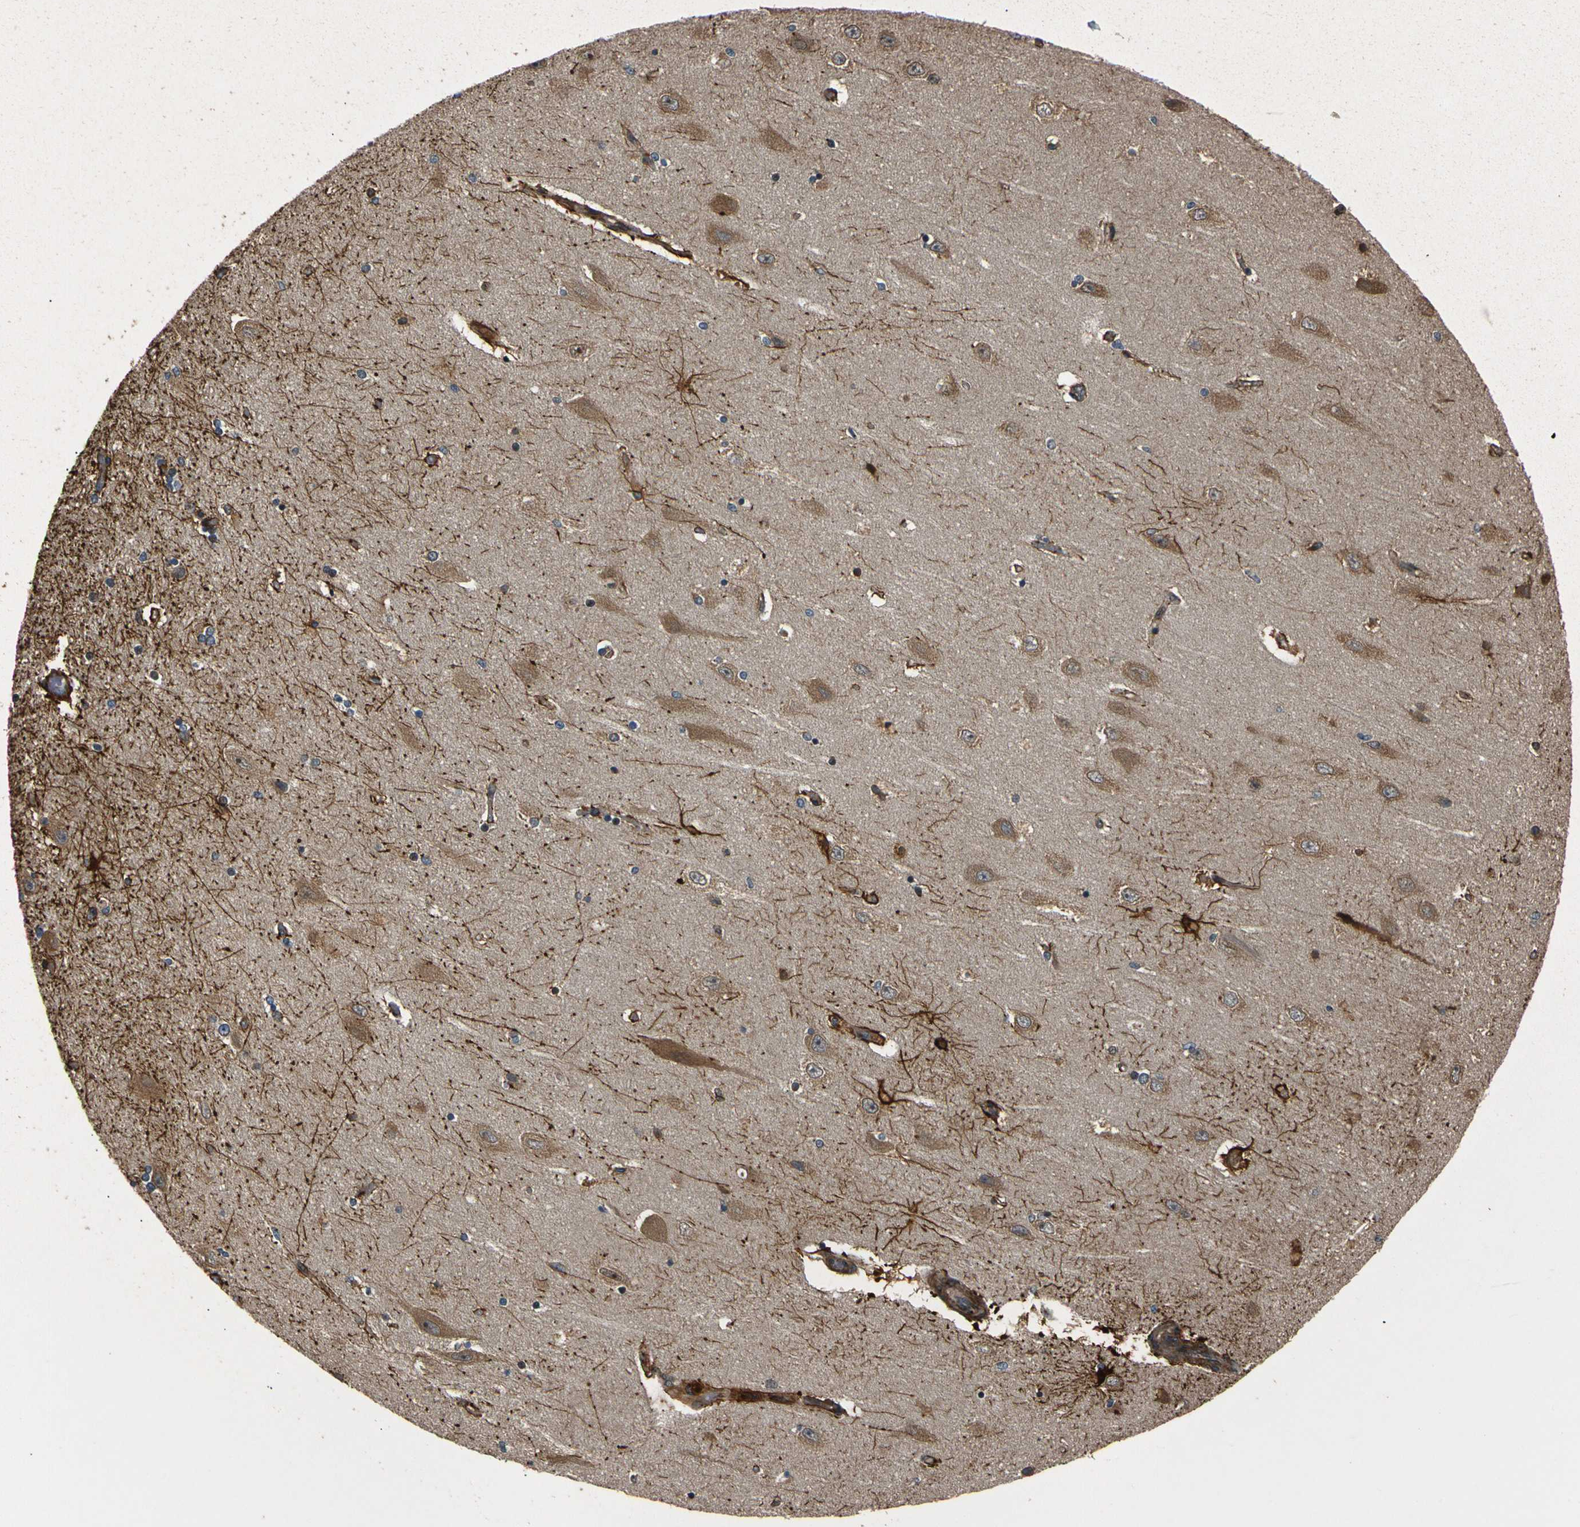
{"staining": {"intensity": "strong", "quantity": "25%-75%", "location": "cytoplasmic/membranous"}, "tissue": "hippocampus", "cell_type": "Glial cells", "image_type": "normal", "snomed": [{"axis": "morphology", "description": "Normal tissue, NOS"}, {"axis": "topography", "description": "Hippocampus"}], "caption": "Immunohistochemical staining of normal hippocampus demonstrates strong cytoplasmic/membranous protein positivity in approximately 25%-75% of glial cells. The protein of interest is stained brown, and the nuclei are stained in blue (DAB IHC with brightfield microscopy, high magnification).", "gene": "AKAP9", "patient": {"sex": "female", "age": 54}}